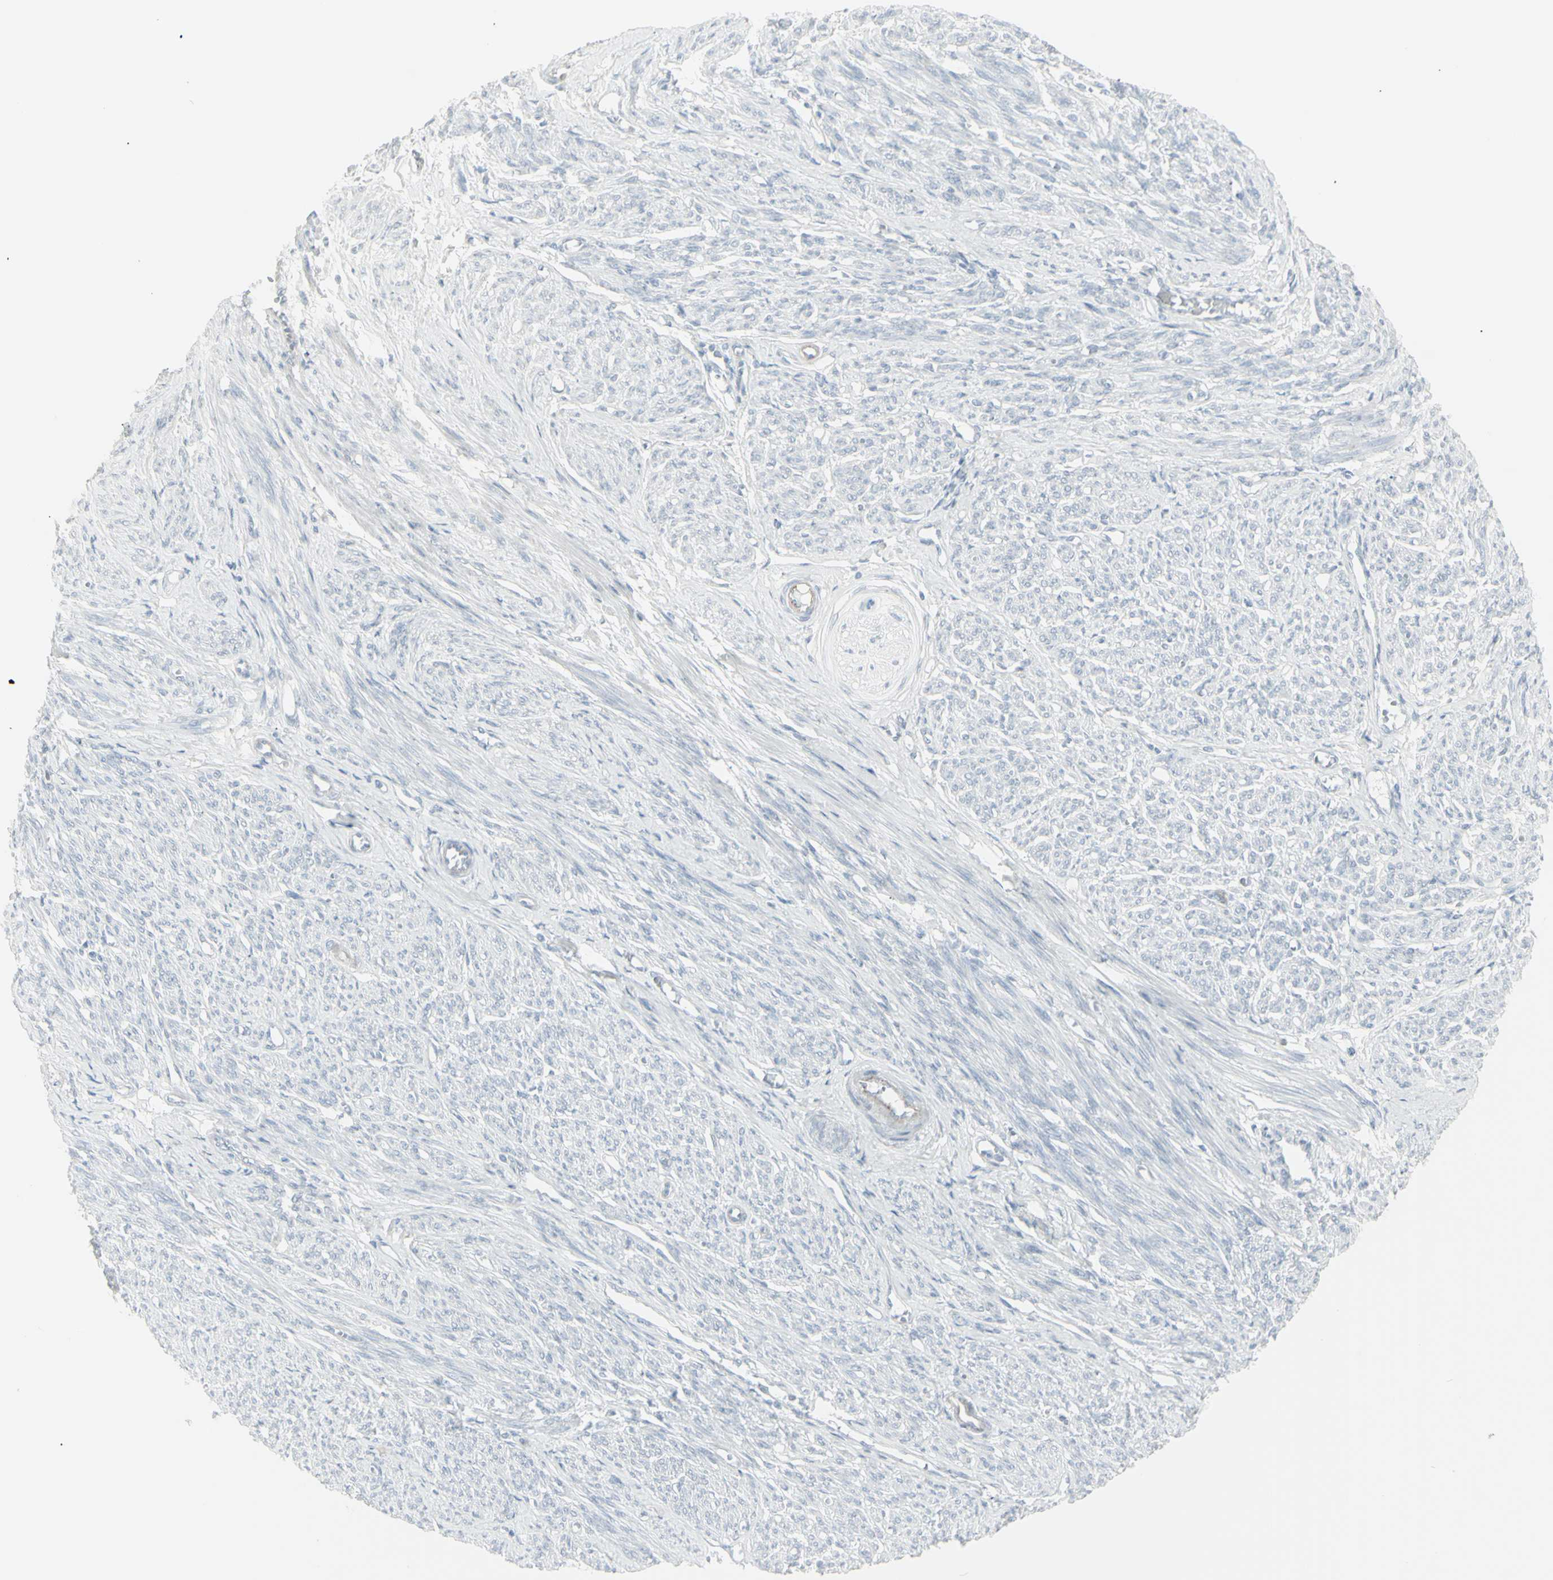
{"staining": {"intensity": "negative", "quantity": "none", "location": "none"}, "tissue": "smooth muscle", "cell_type": "Smooth muscle cells", "image_type": "normal", "snomed": [{"axis": "morphology", "description": "Normal tissue, NOS"}, {"axis": "topography", "description": "Smooth muscle"}], "caption": "Immunohistochemistry photomicrograph of normal human smooth muscle stained for a protein (brown), which shows no positivity in smooth muscle cells.", "gene": "YBX2", "patient": {"sex": "female", "age": 65}}